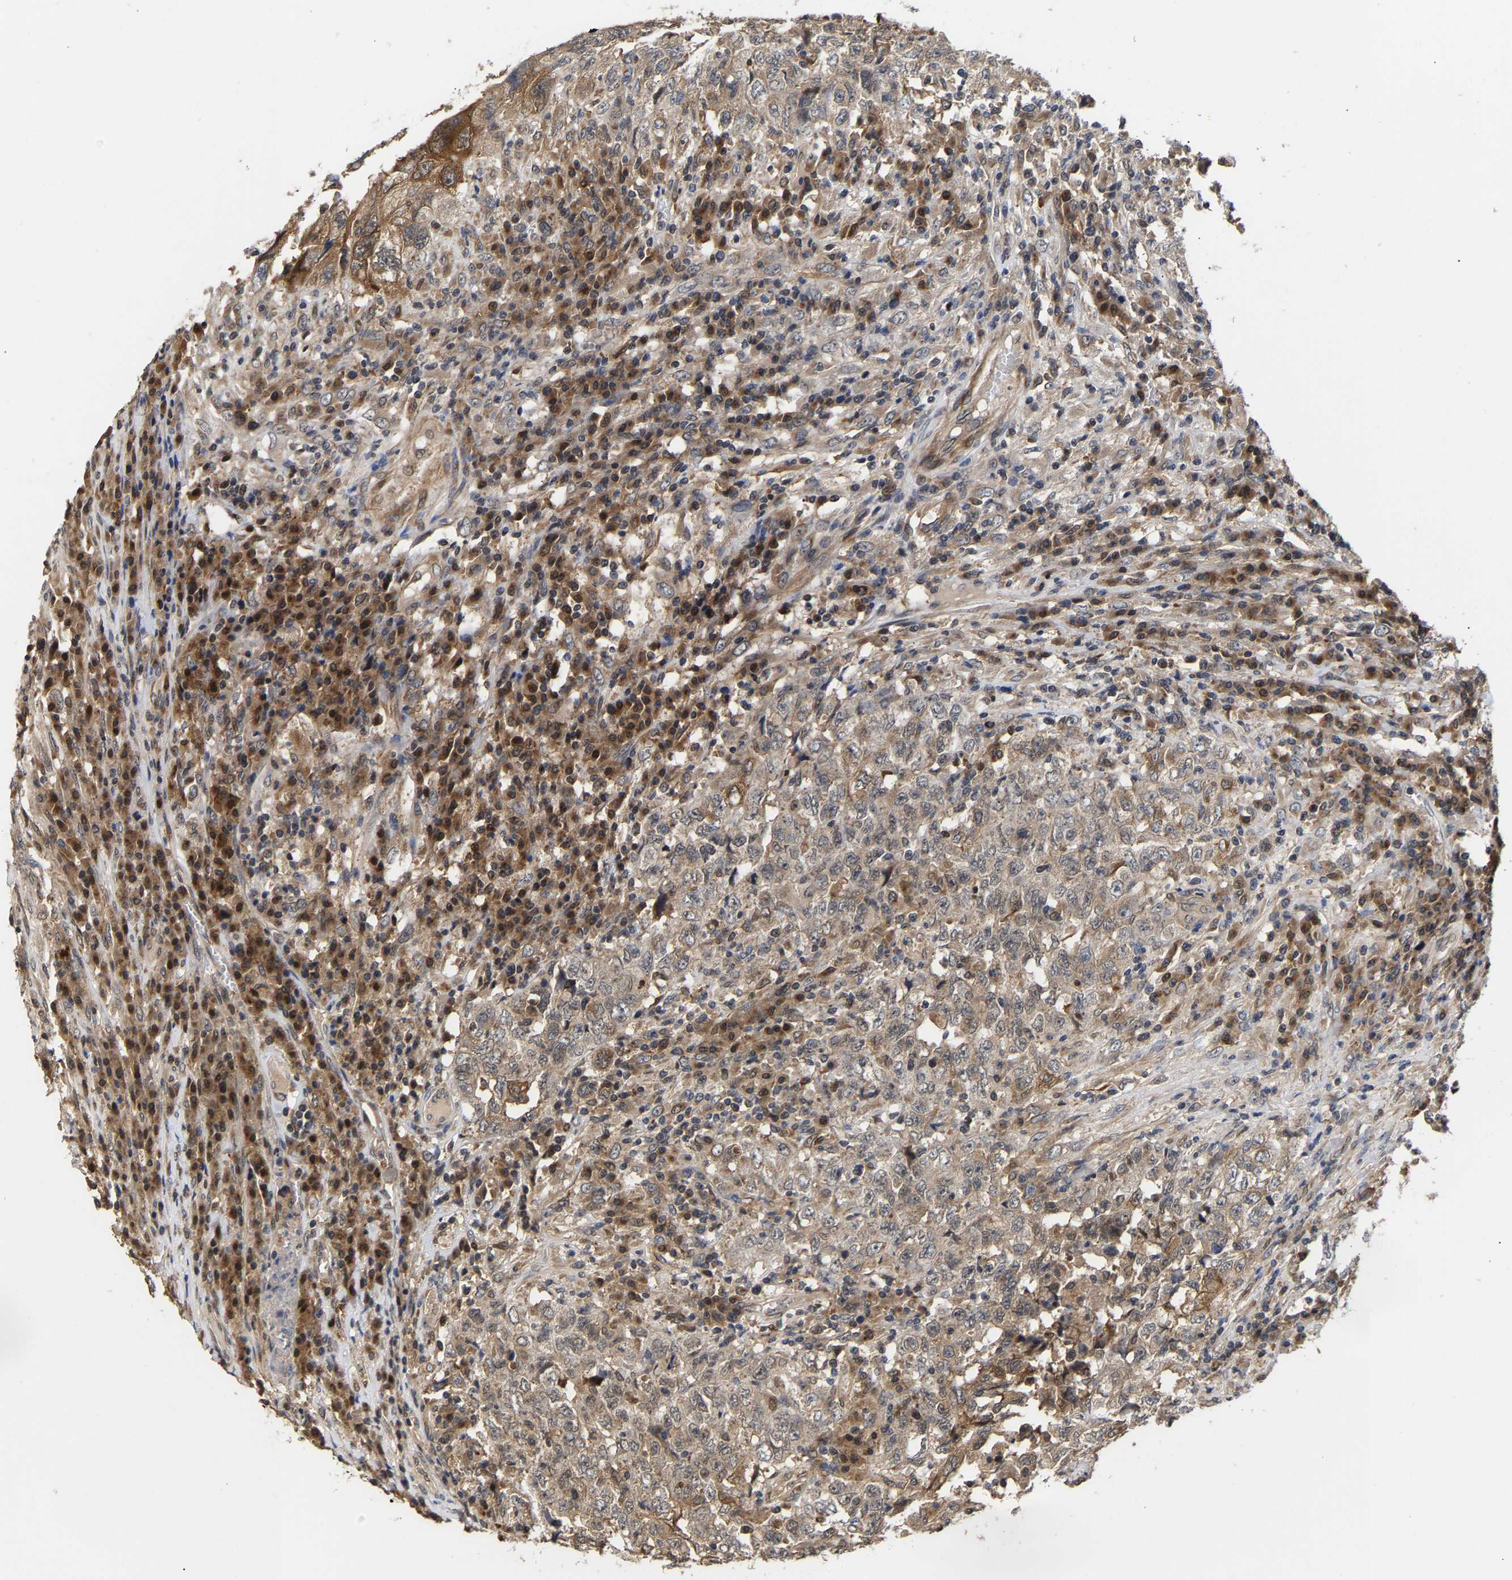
{"staining": {"intensity": "weak", "quantity": ">75%", "location": "cytoplasmic/membranous"}, "tissue": "testis cancer", "cell_type": "Tumor cells", "image_type": "cancer", "snomed": [{"axis": "morphology", "description": "Necrosis, NOS"}, {"axis": "morphology", "description": "Carcinoma, Embryonal, NOS"}, {"axis": "topography", "description": "Testis"}], "caption": "Weak cytoplasmic/membranous positivity is appreciated in about >75% of tumor cells in testis cancer (embryonal carcinoma).", "gene": "CLIP2", "patient": {"sex": "male", "age": 19}}